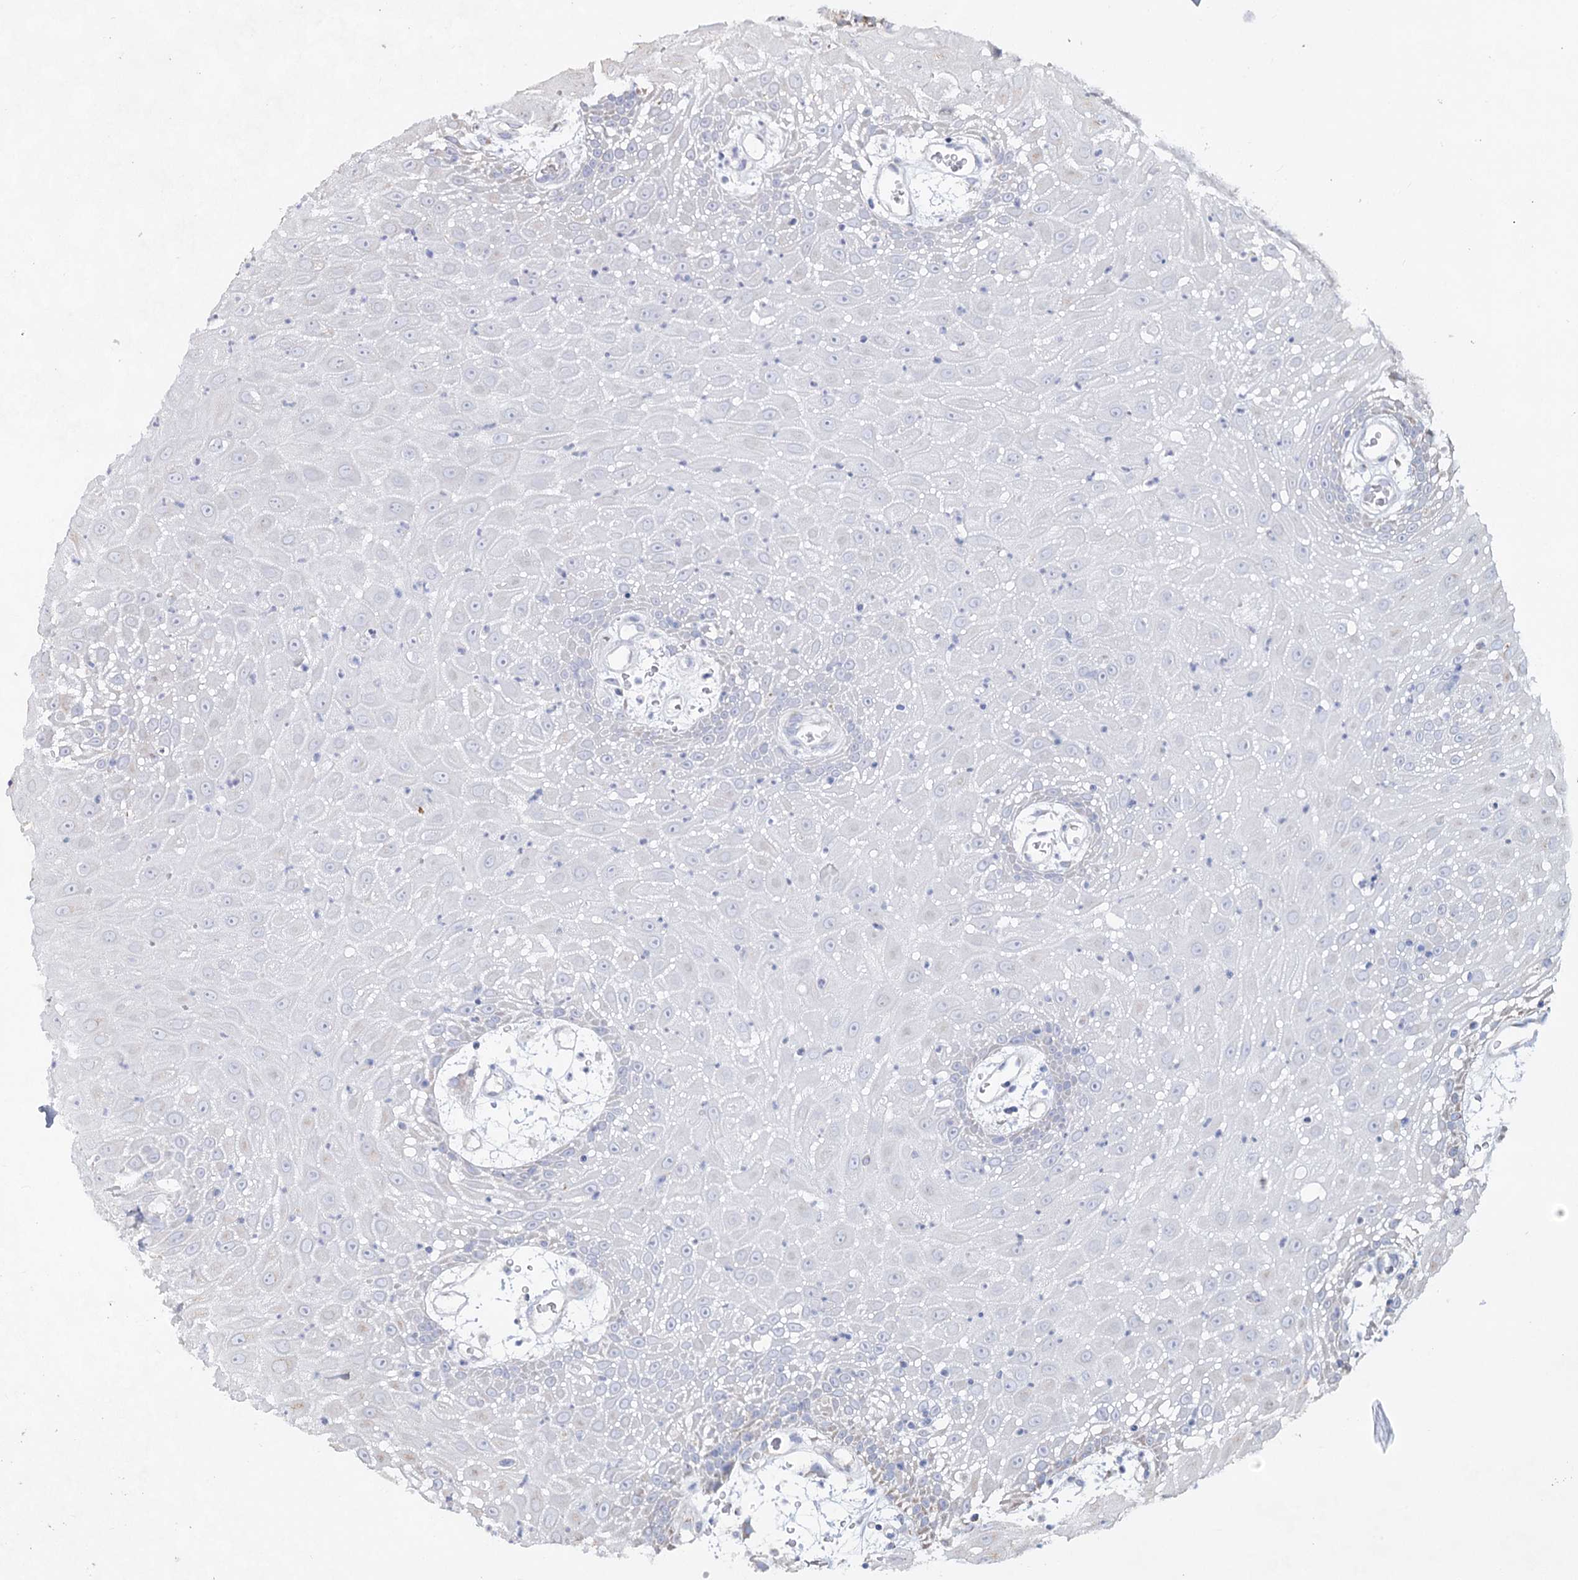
{"staining": {"intensity": "negative", "quantity": "none", "location": "none"}, "tissue": "oral mucosa", "cell_type": "Squamous epithelial cells", "image_type": "normal", "snomed": [{"axis": "morphology", "description": "Normal tissue, NOS"}, {"axis": "topography", "description": "Skeletal muscle"}, {"axis": "topography", "description": "Oral tissue"}, {"axis": "topography", "description": "Salivary gland"}, {"axis": "topography", "description": "Peripheral nerve tissue"}], "caption": "The micrograph shows no staining of squamous epithelial cells in benign oral mucosa.", "gene": "CCDC73", "patient": {"sex": "male", "age": 54}}